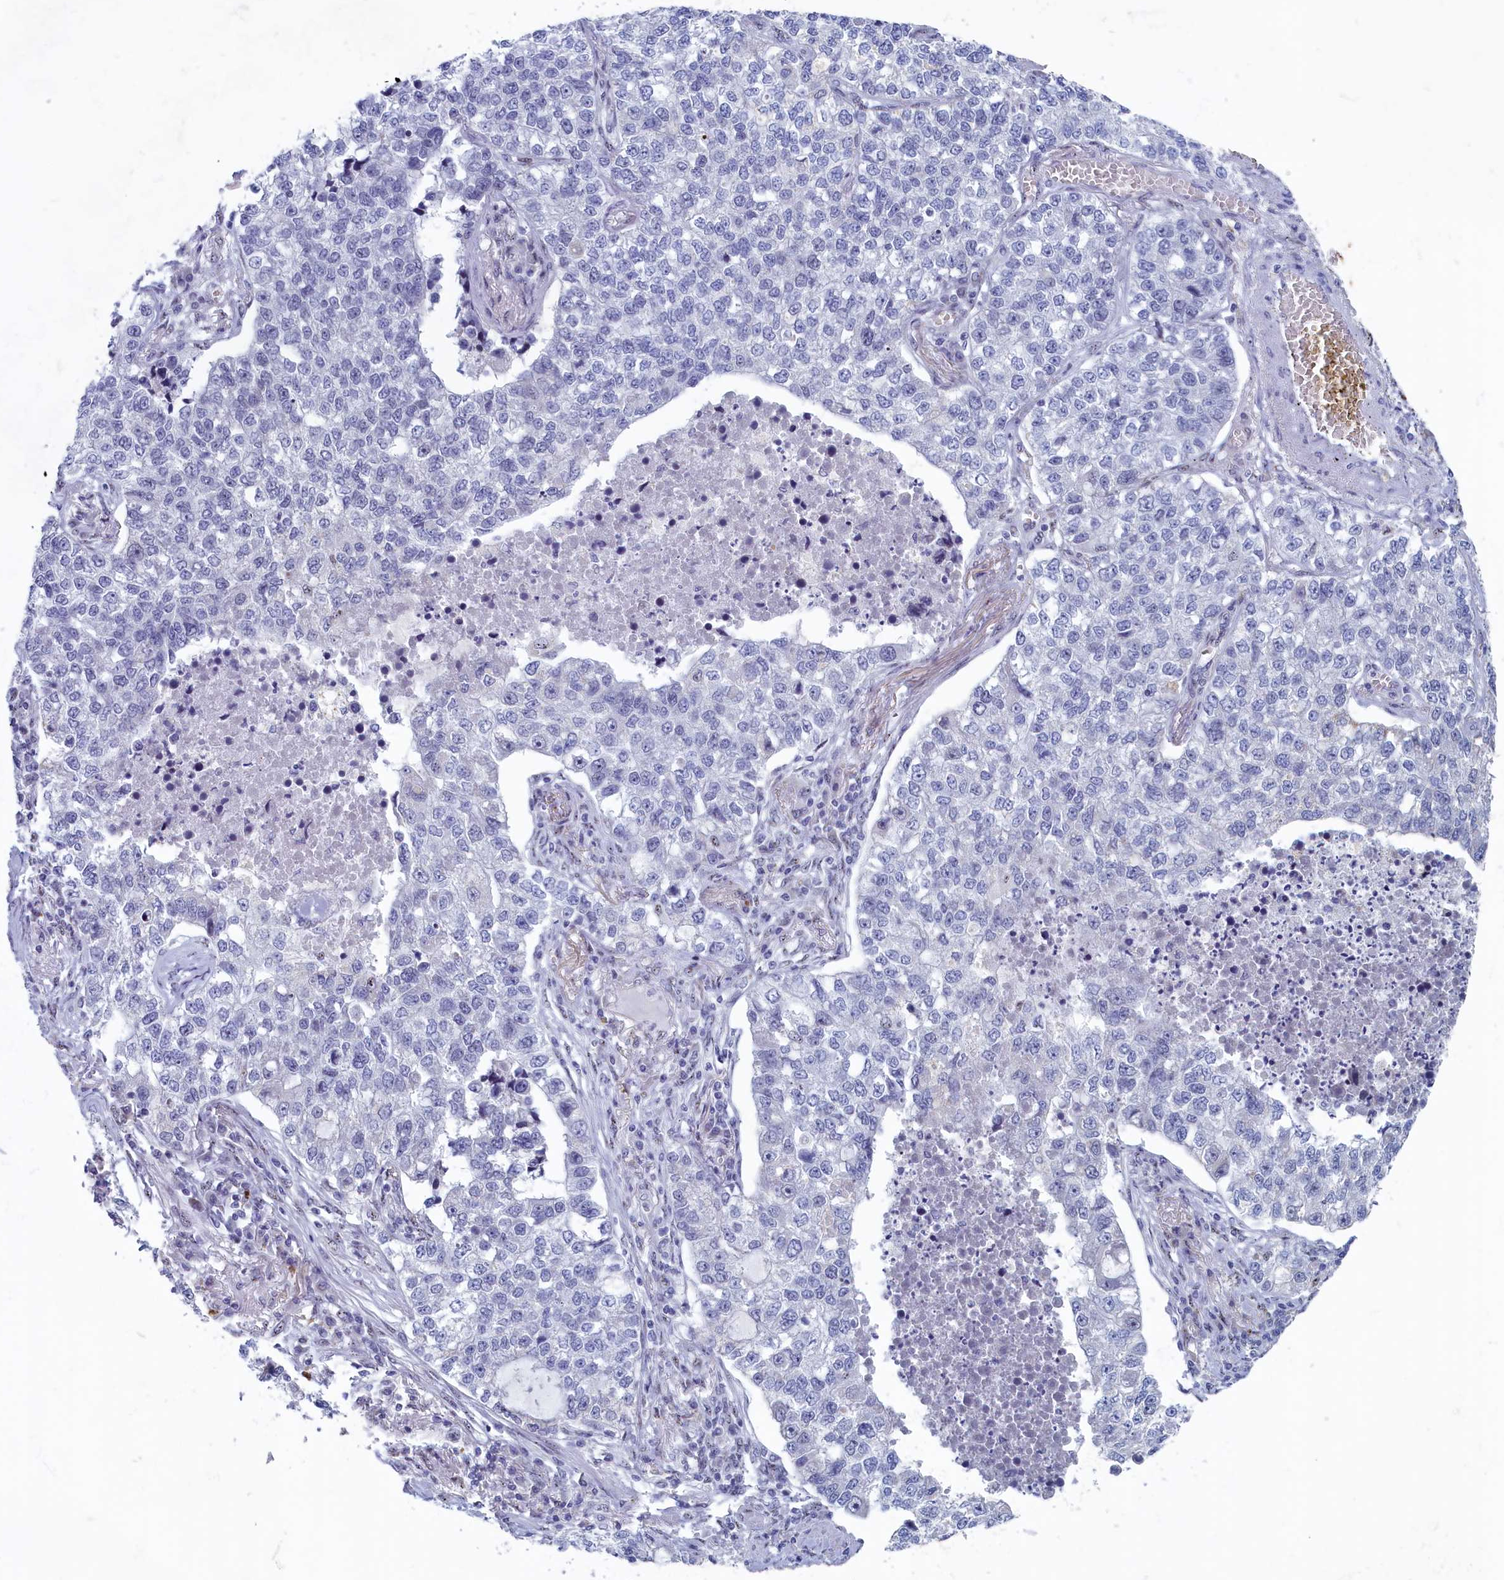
{"staining": {"intensity": "negative", "quantity": "none", "location": "none"}, "tissue": "lung cancer", "cell_type": "Tumor cells", "image_type": "cancer", "snomed": [{"axis": "morphology", "description": "Adenocarcinoma, NOS"}, {"axis": "topography", "description": "Lung"}], "caption": "Human lung cancer (adenocarcinoma) stained for a protein using immunohistochemistry exhibits no staining in tumor cells.", "gene": "WDR76", "patient": {"sex": "male", "age": 49}}